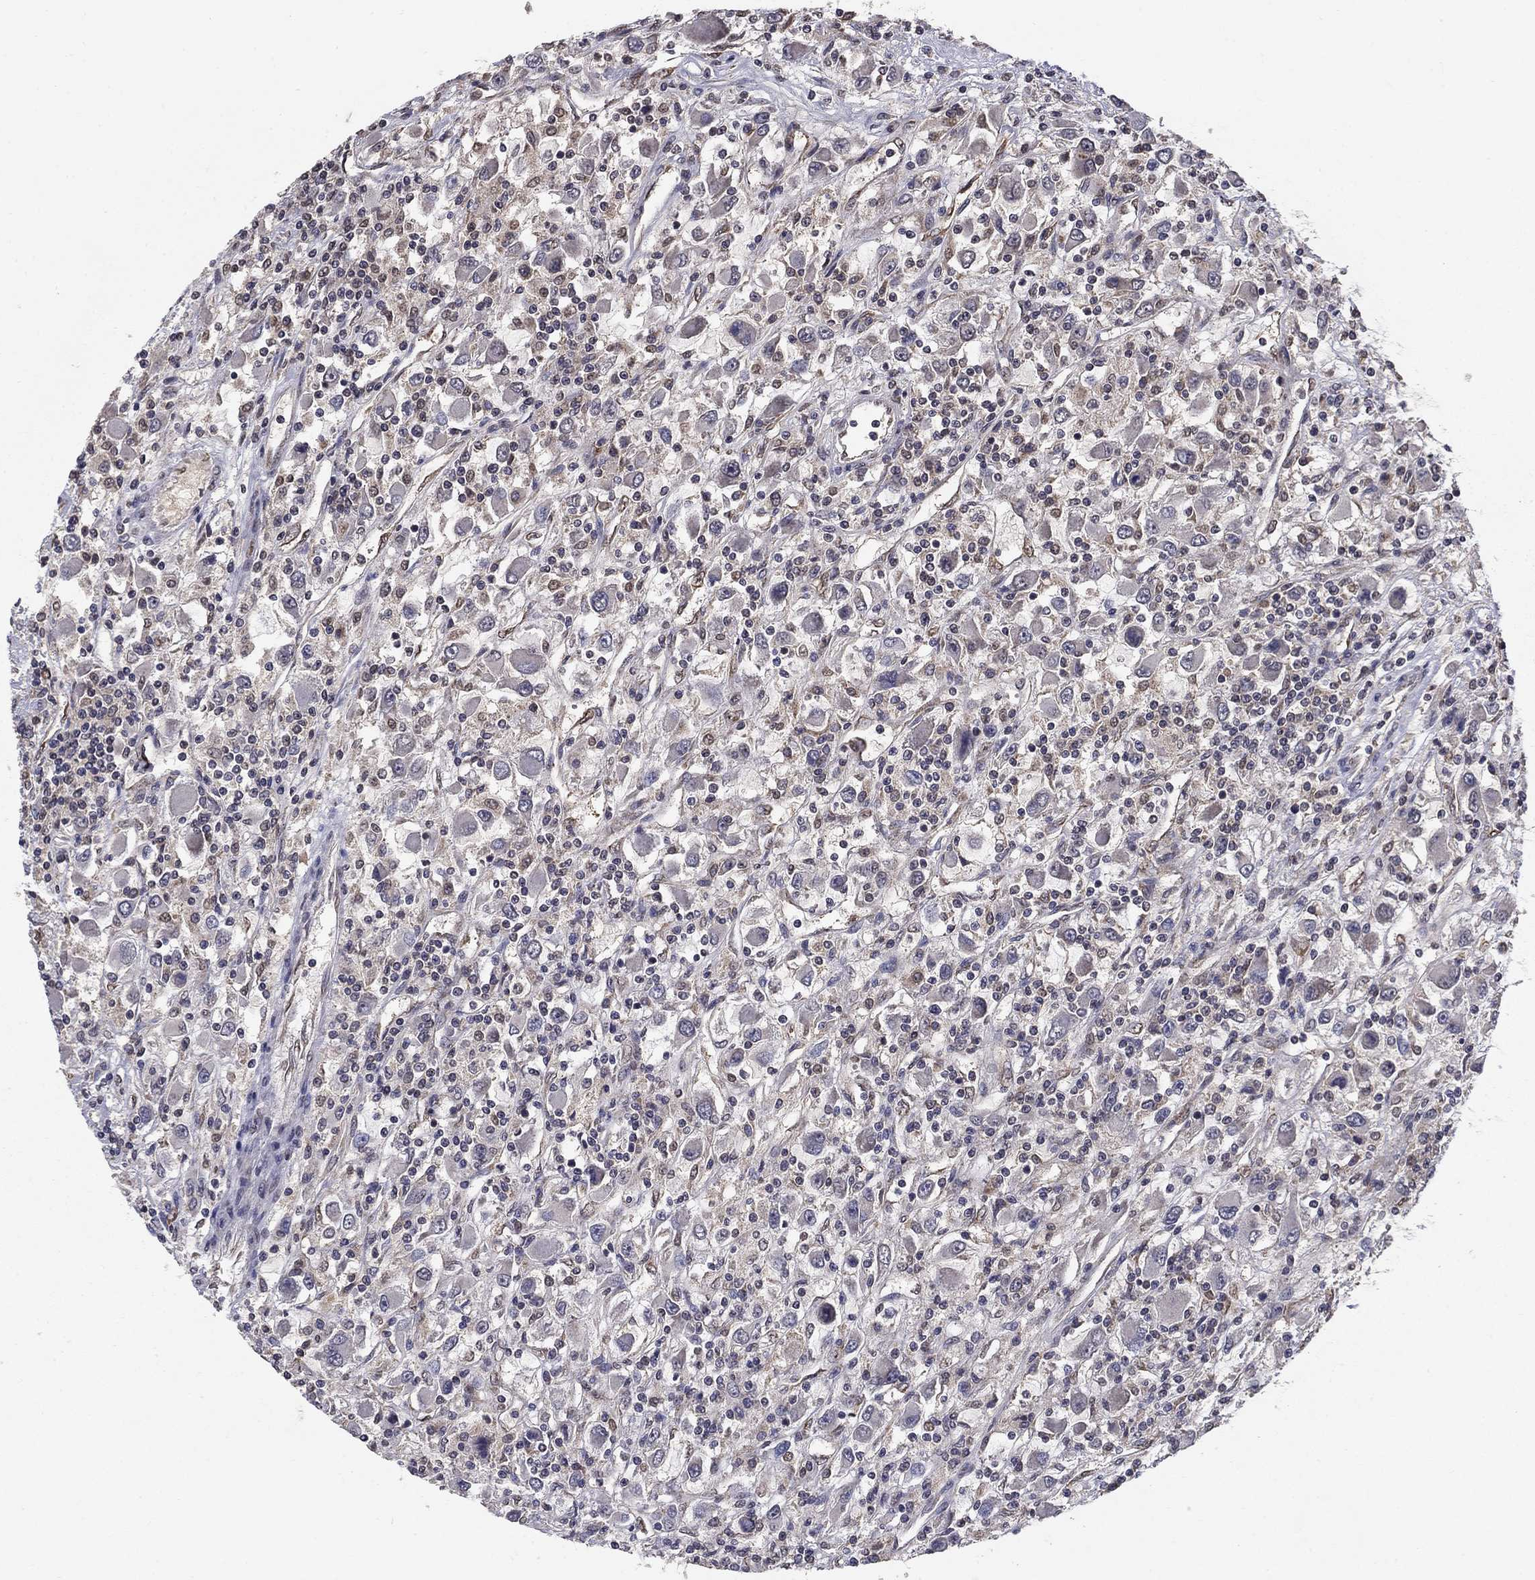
{"staining": {"intensity": "negative", "quantity": "none", "location": "none"}, "tissue": "renal cancer", "cell_type": "Tumor cells", "image_type": "cancer", "snomed": [{"axis": "morphology", "description": "Adenocarcinoma, NOS"}, {"axis": "topography", "description": "Kidney"}], "caption": "This is an immunohistochemistry (IHC) micrograph of renal adenocarcinoma. There is no expression in tumor cells.", "gene": "SLC2A13", "patient": {"sex": "female", "age": 67}}